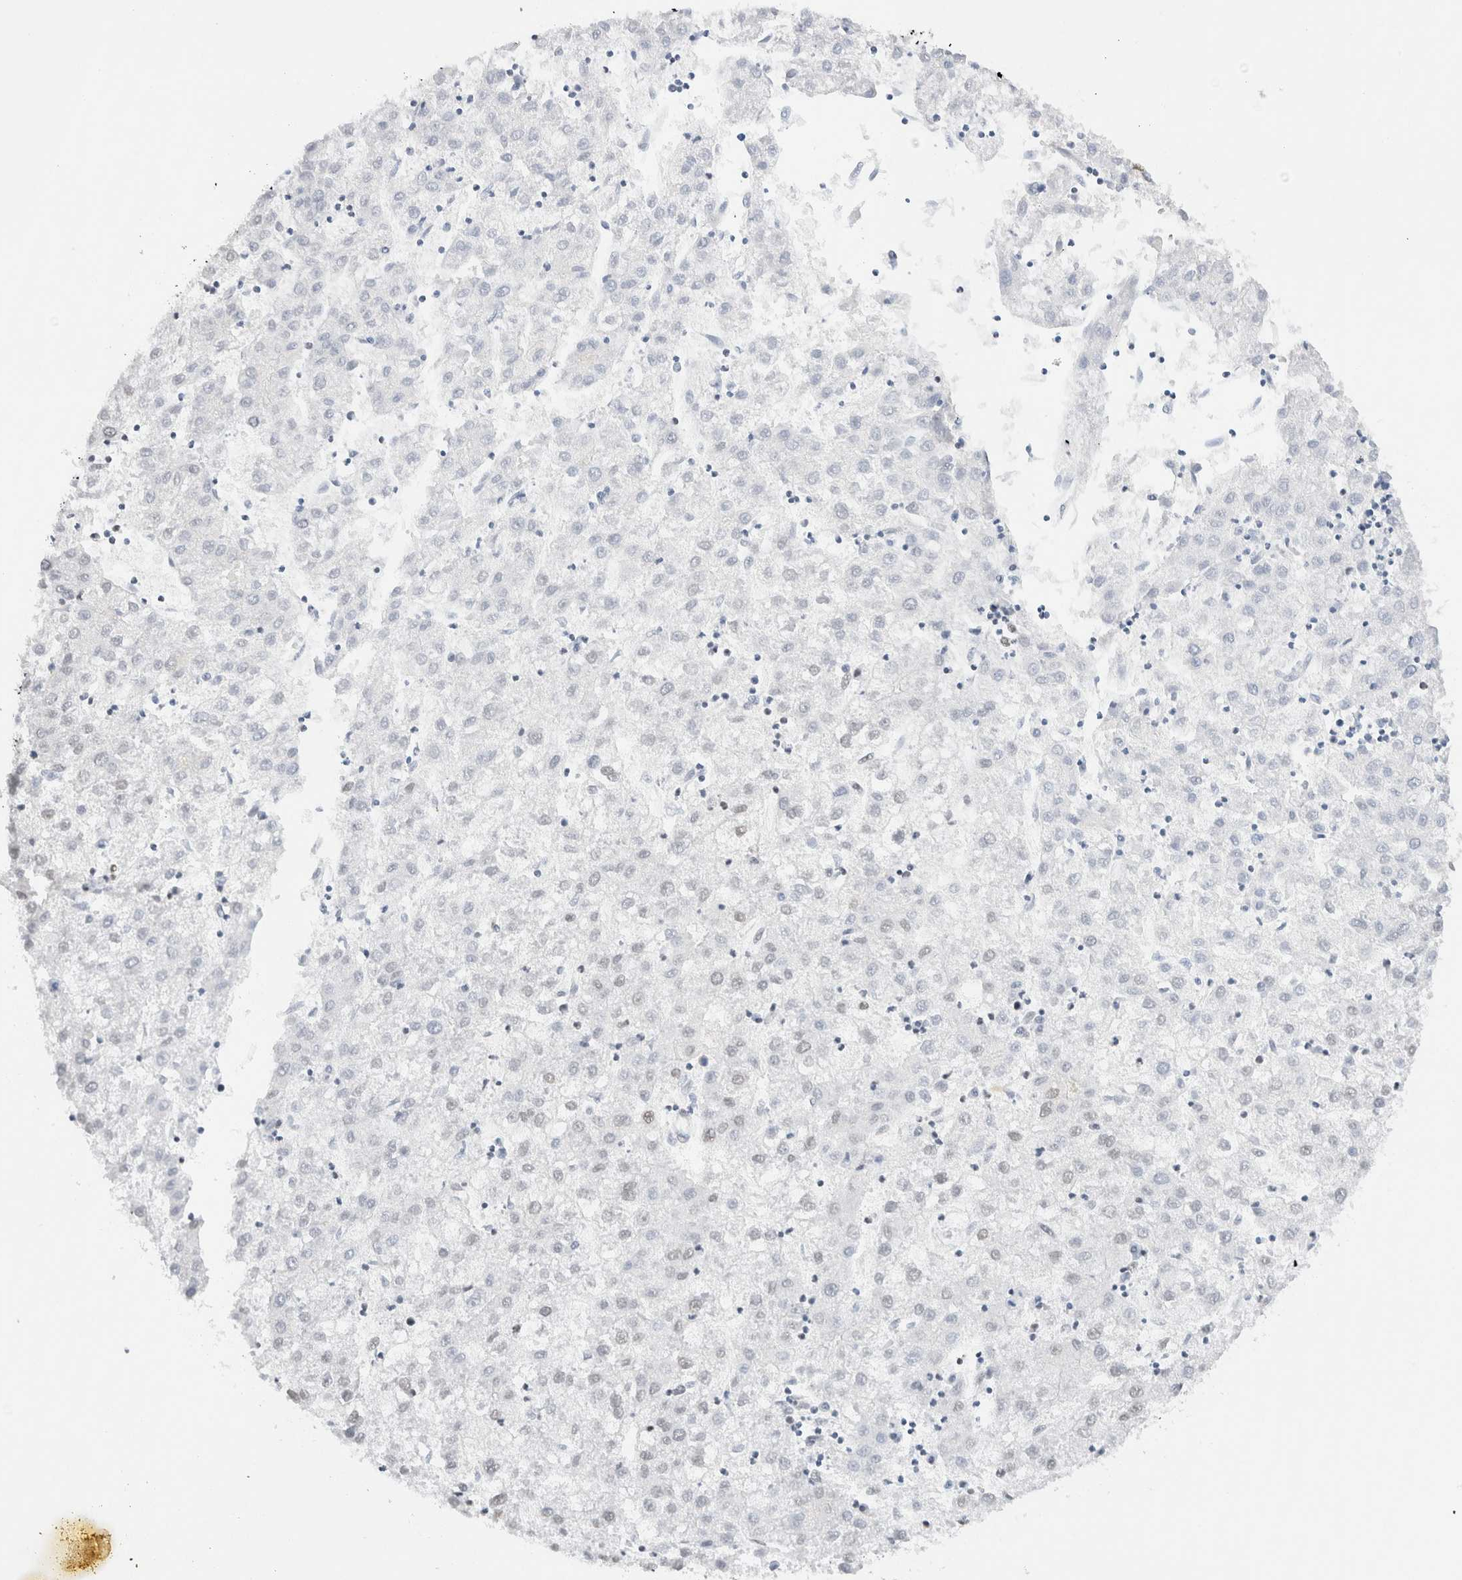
{"staining": {"intensity": "negative", "quantity": "none", "location": "none"}, "tissue": "liver cancer", "cell_type": "Tumor cells", "image_type": "cancer", "snomed": [{"axis": "morphology", "description": "Carcinoma, Hepatocellular, NOS"}, {"axis": "topography", "description": "Liver"}], "caption": "An image of hepatocellular carcinoma (liver) stained for a protein demonstrates no brown staining in tumor cells. The staining is performed using DAB (3,3'-diaminobenzidine) brown chromogen with nuclei counter-stained in using hematoxylin.", "gene": "SUPT3H", "patient": {"sex": "male", "age": 72}}